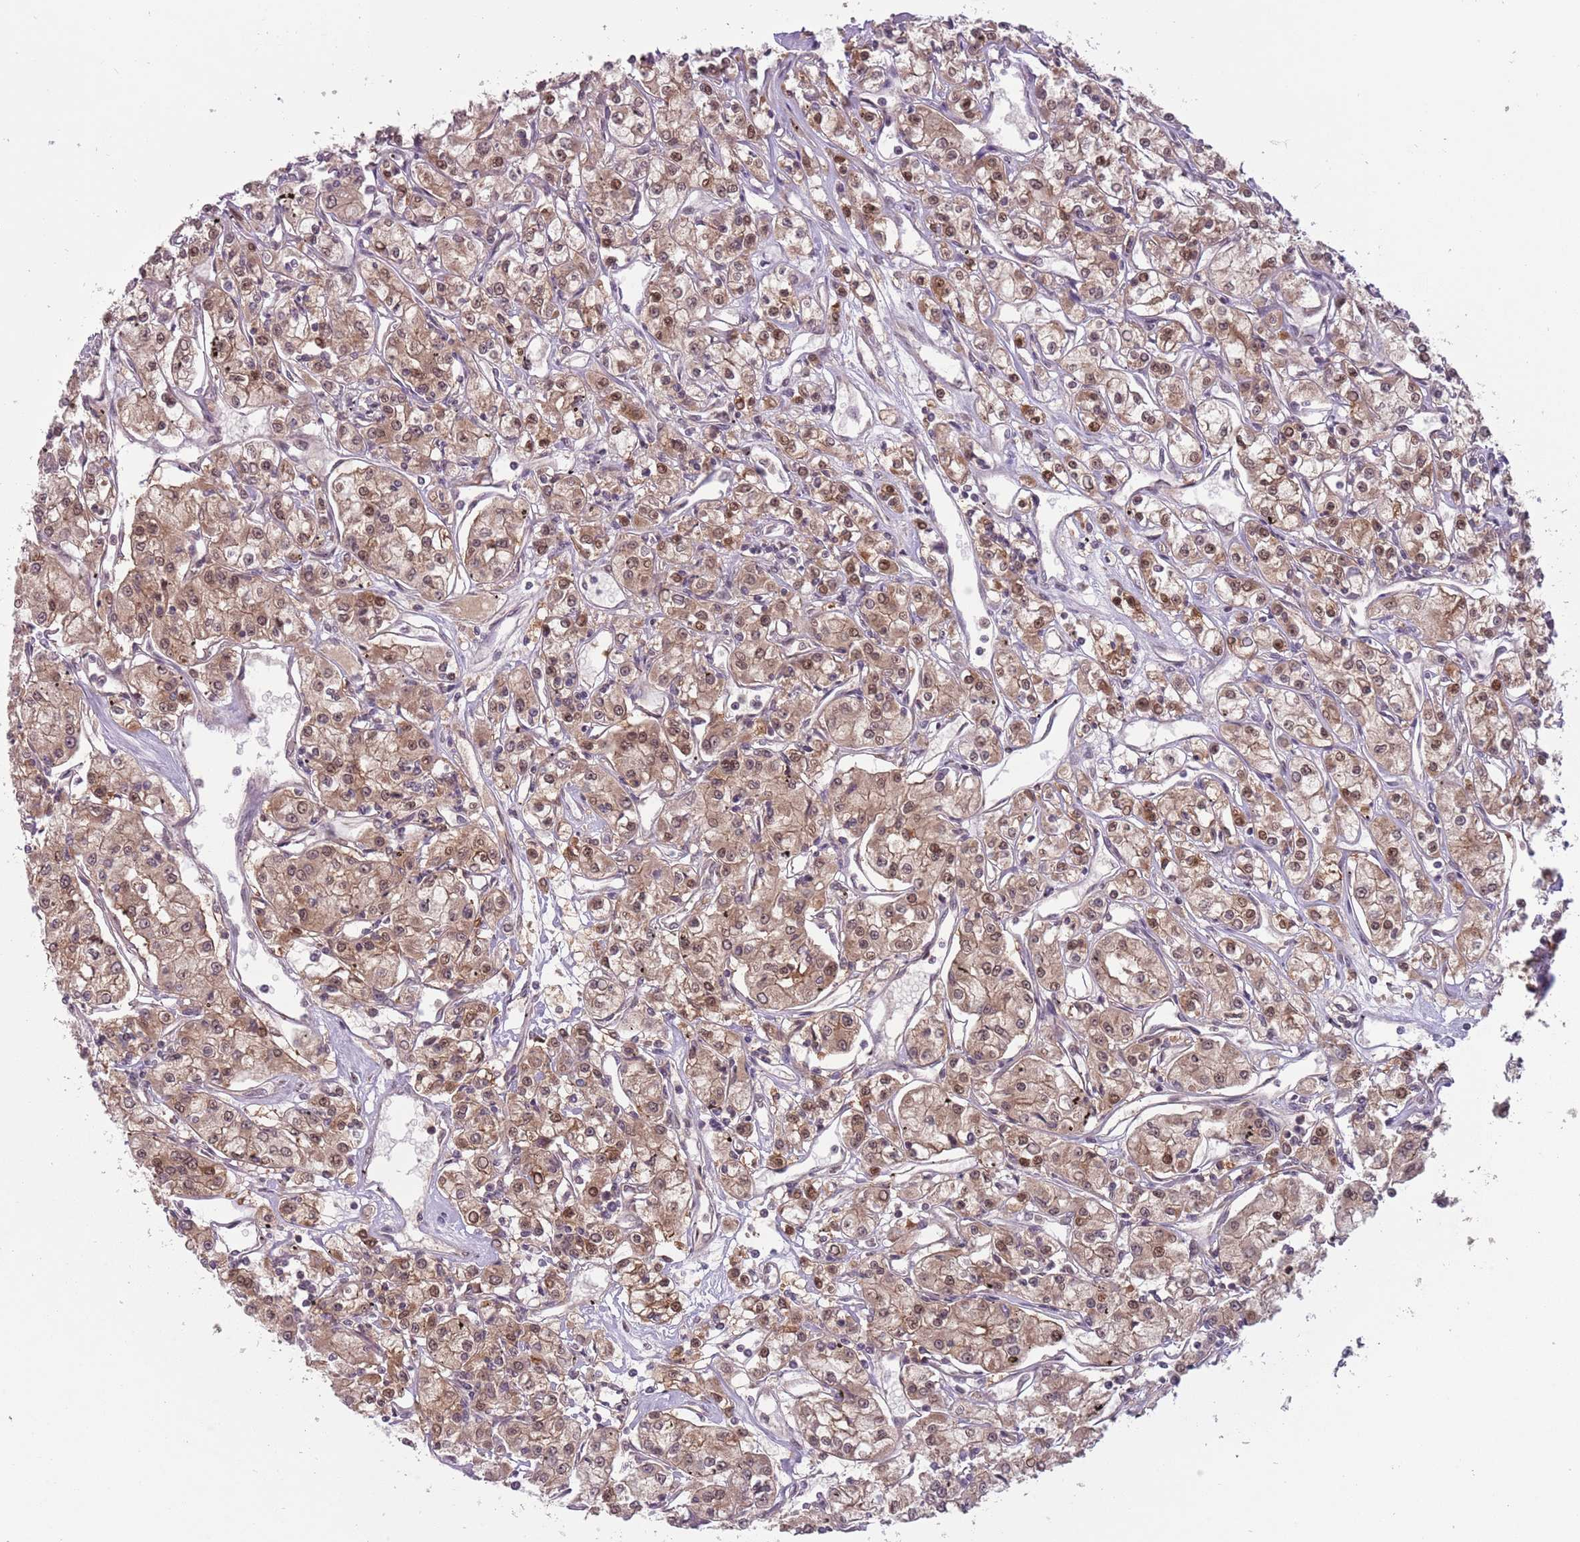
{"staining": {"intensity": "moderate", "quantity": ">75%", "location": "cytoplasmic/membranous,nuclear"}, "tissue": "renal cancer", "cell_type": "Tumor cells", "image_type": "cancer", "snomed": [{"axis": "morphology", "description": "Adenocarcinoma, NOS"}, {"axis": "topography", "description": "Kidney"}], "caption": "Immunohistochemistry of human renal cancer (adenocarcinoma) demonstrates medium levels of moderate cytoplasmic/membranous and nuclear positivity in about >75% of tumor cells.", "gene": "ADAMTS3", "patient": {"sex": "female", "age": 59}}